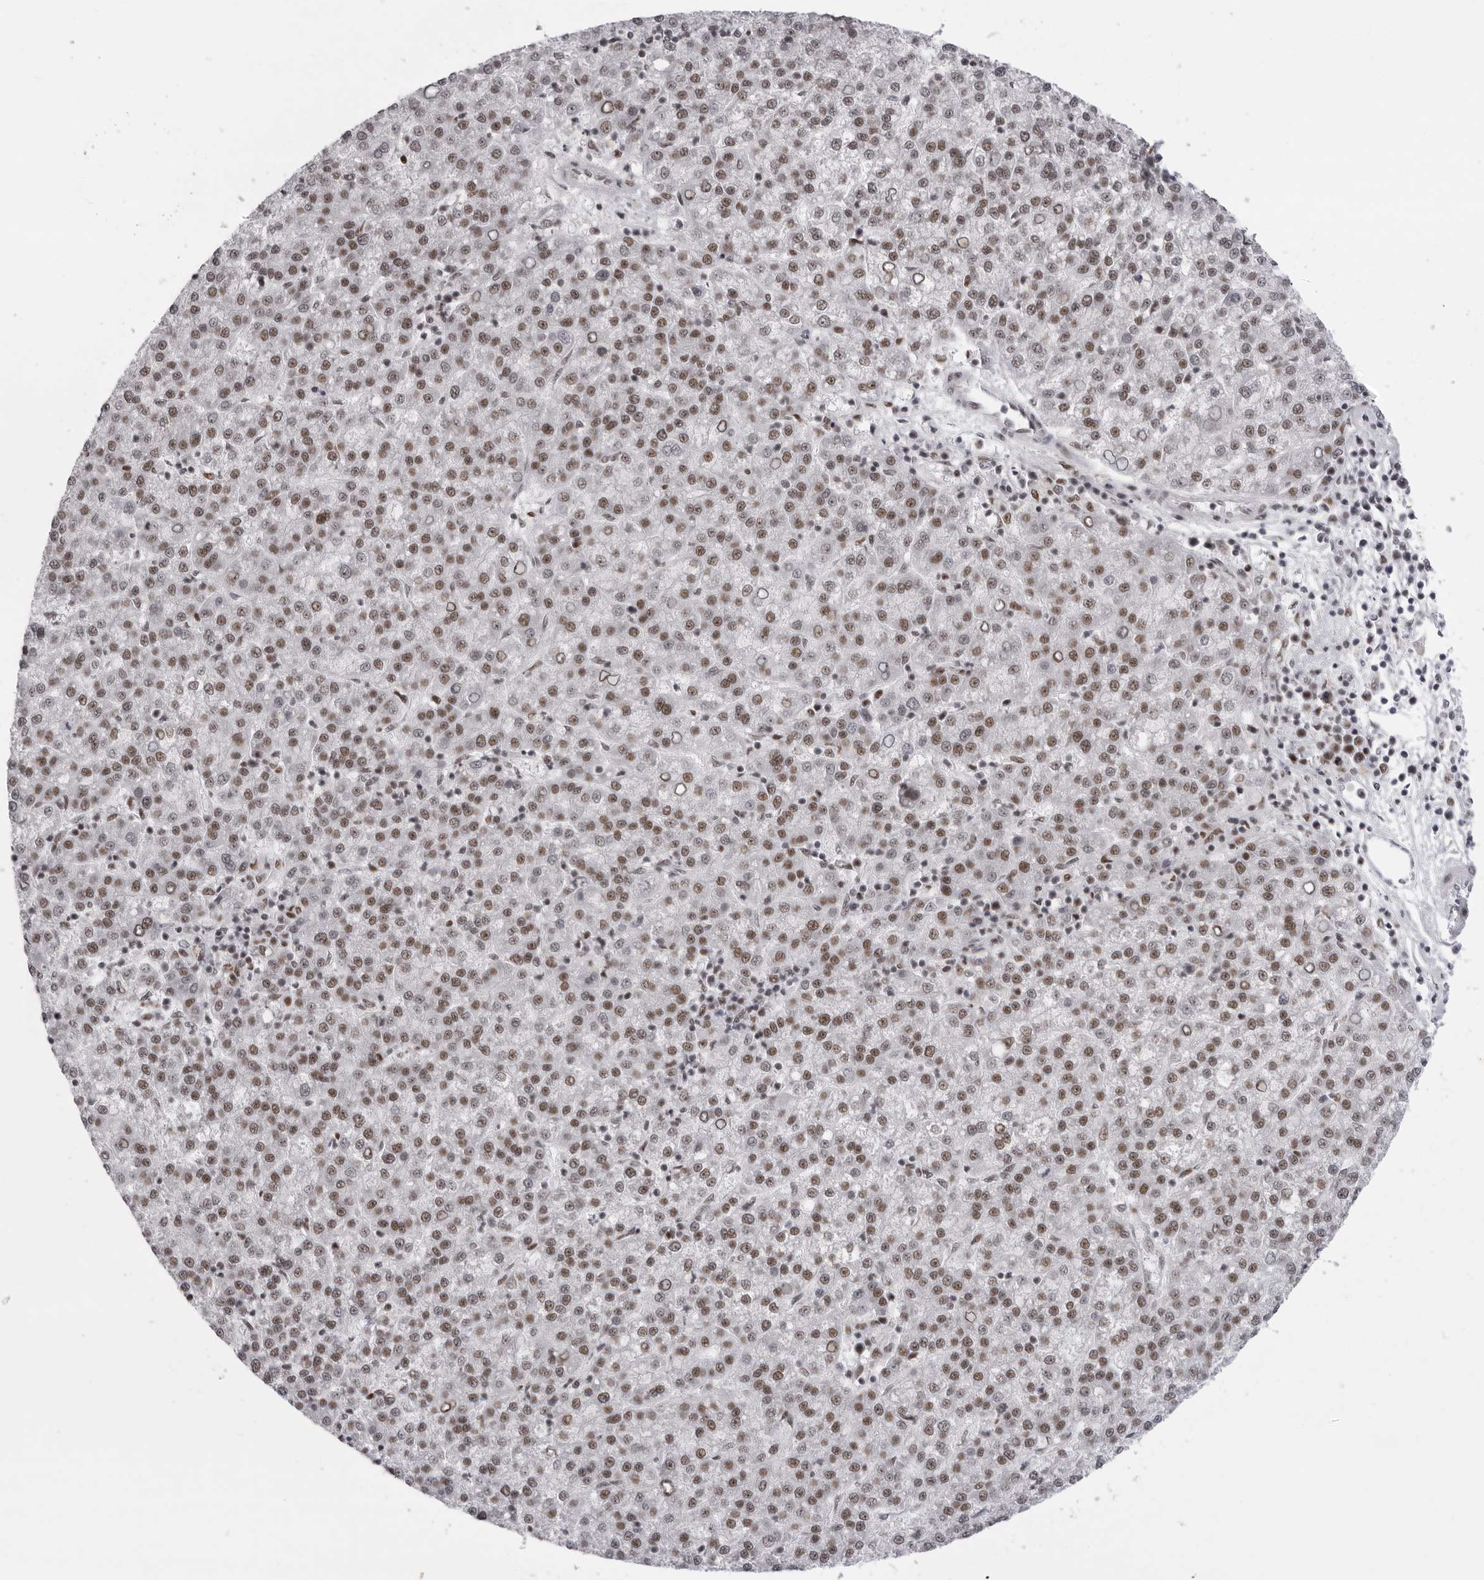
{"staining": {"intensity": "moderate", "quantity": ">75%", "location": "nuclear"}, "tissue": "liver cancer", "cell_type": "Tumor cells", "image_type": "cancer", "snomed": [{"axis": "morphology", "description": "Carcinoma, Hepatocellular, NOS"}, {"axis": "topography", "description": "Liver"}], "caption": "There is medium levels of moderate nuclear positivity in tumor cells of hepatocellular carcinoma (liver), as demonstrated by immunohistochemical staining (brown color).", "gene": "DHX9", "patient": {"sex": "female", "age": 58}}